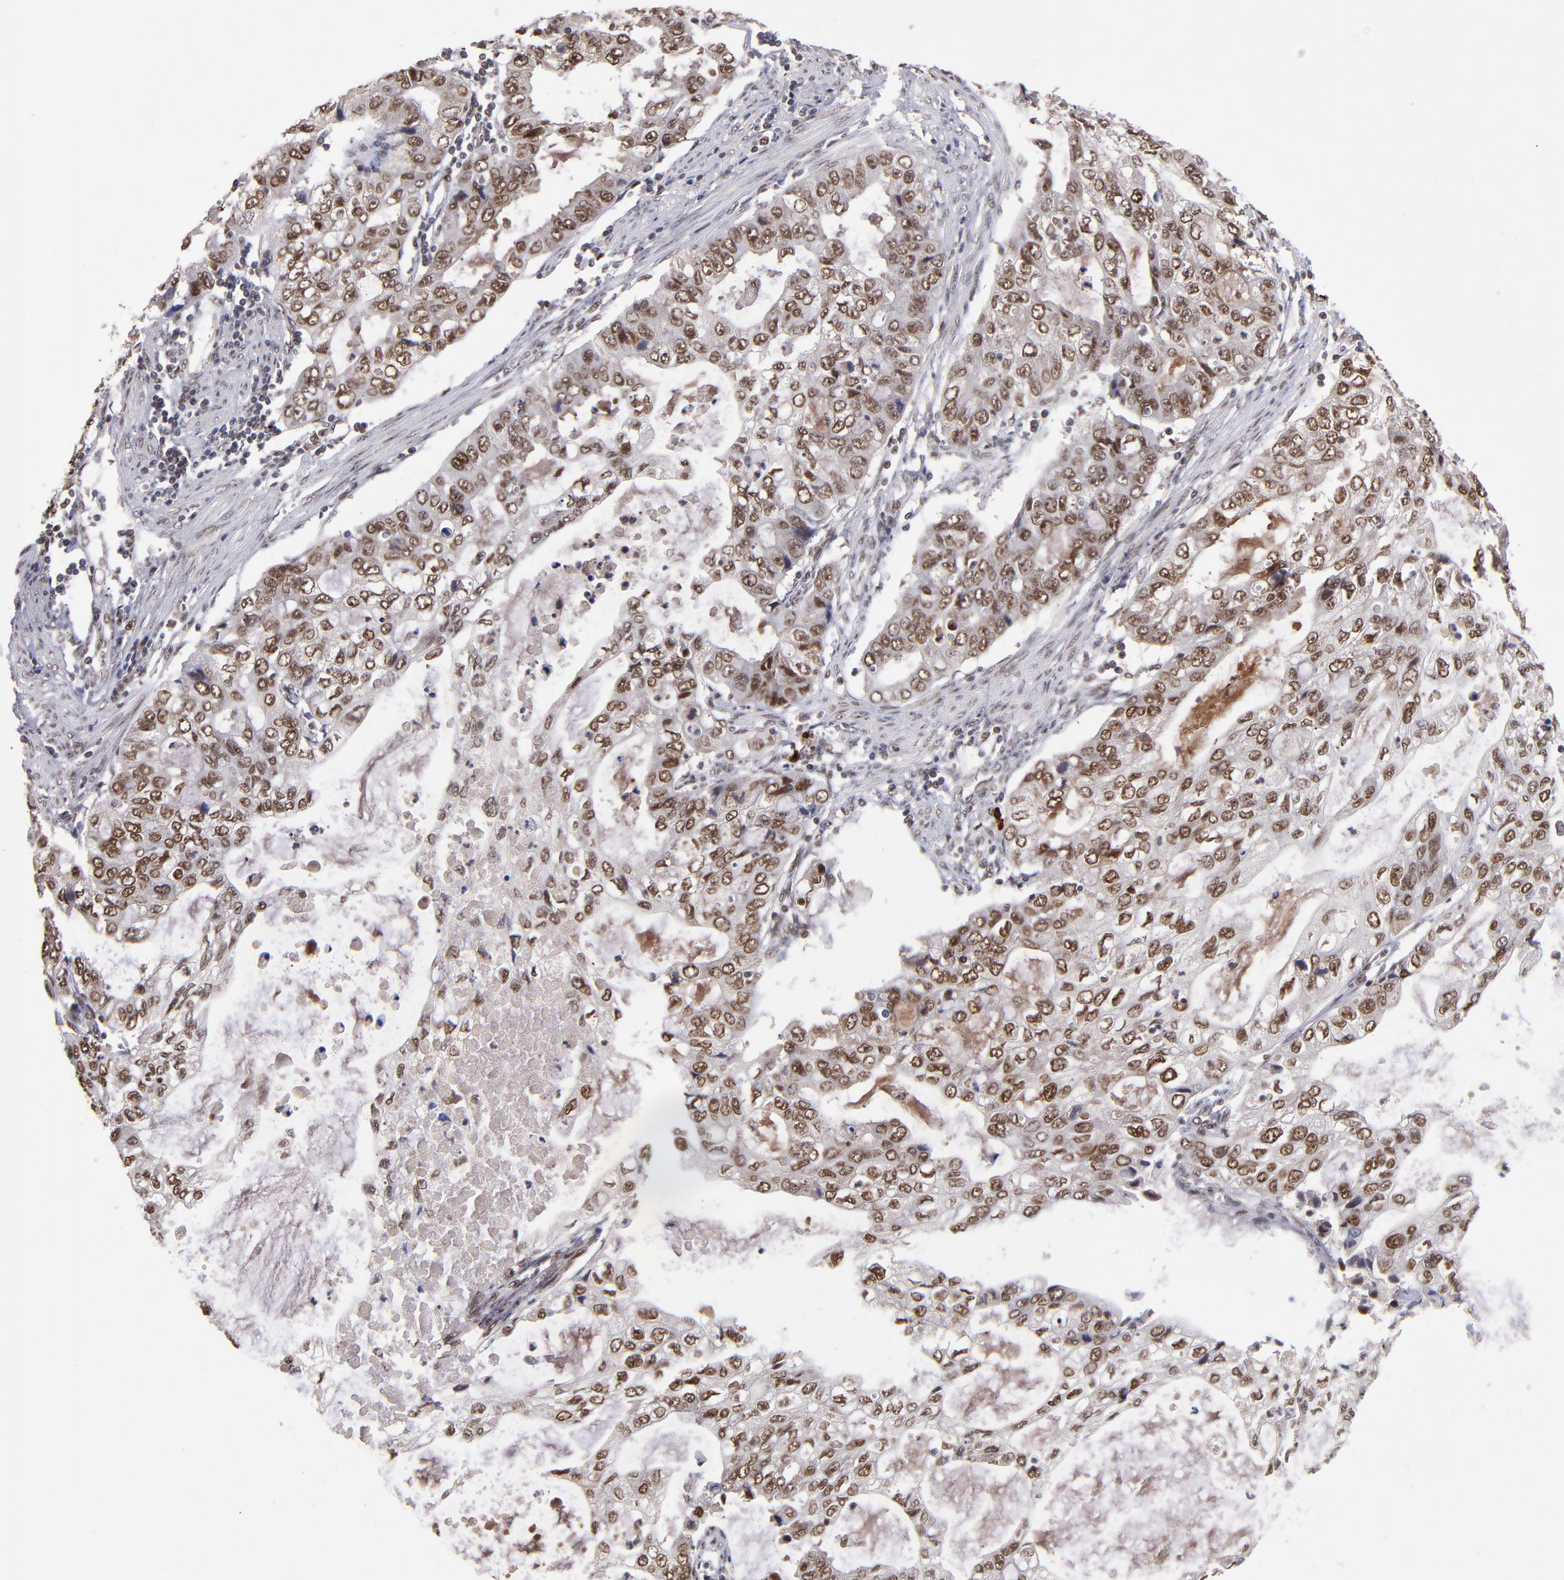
{"staining": {"intensity": "moderate", "quantity": ">75%", "location": "cytoplasmic/membranous,nuclear"}, "tissue": "stomach cancer", "cell_type": "Tumor cells", "image_type": "cancer", "snomed": [{"axis": "morphology", "description": "Adenocarcinoma, NOS"}, {"axis": "topography", "description": "Stomach, upper"}], "caption": "Stomach adenocarcinoma stained with a protein marker exhibits moderate staining in tumor cells.", "gene": "EP300", "patient": {"sex": "female", "age": 52}}